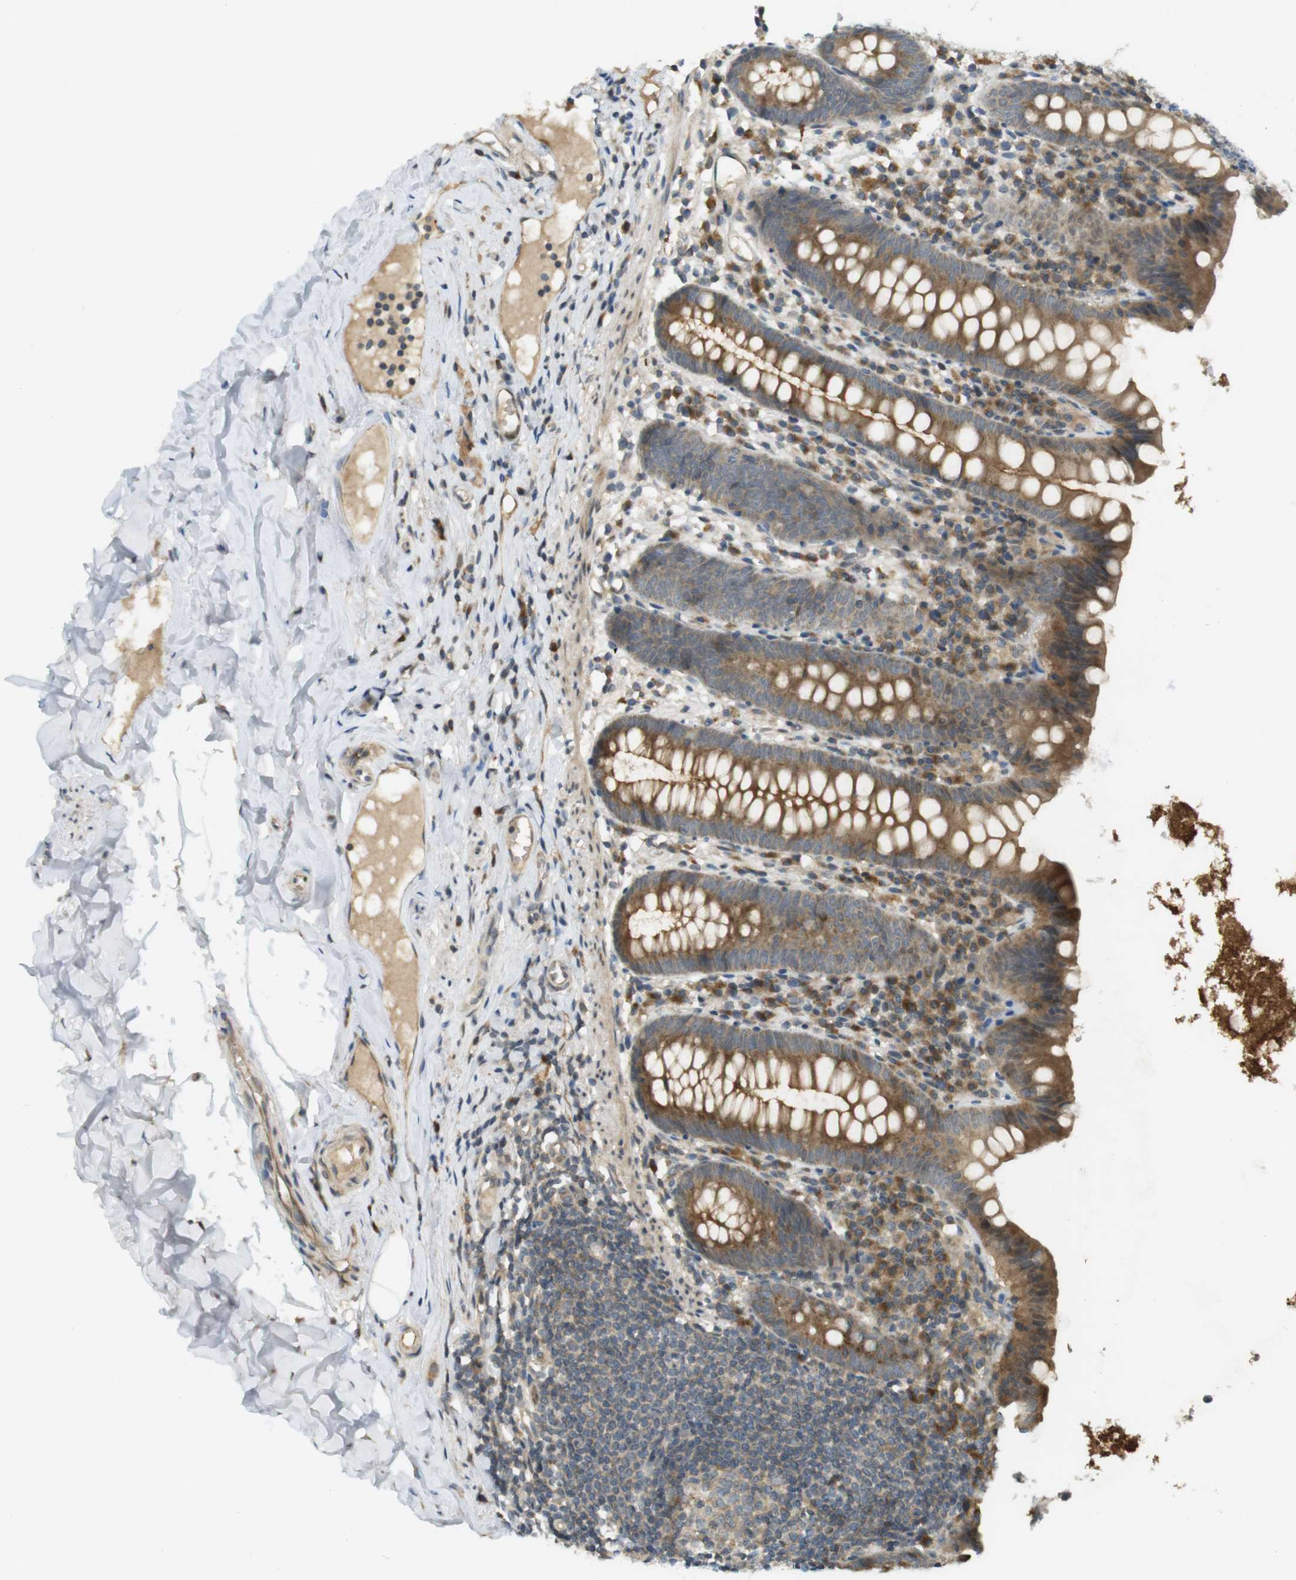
{"staining": {"intensity": "moderate", "quantity": ">75%", "location": "cytoplasmic/membranous"}, "tissue": "appendix", "cell_type": "Glandular cells", "image_type": "normal", "snomed": [{"axis": "morphology", "description": "Normal tissue, NOS"}, {"axis": "topography", "description": "Appendix"}], "caption": "Moderate cytoplasmic/membranous positivity is seen in about >75% of glandular cells in benign appendix.", "gene": "CLRN3", "patient": {"sex": "male", "age": 52}}